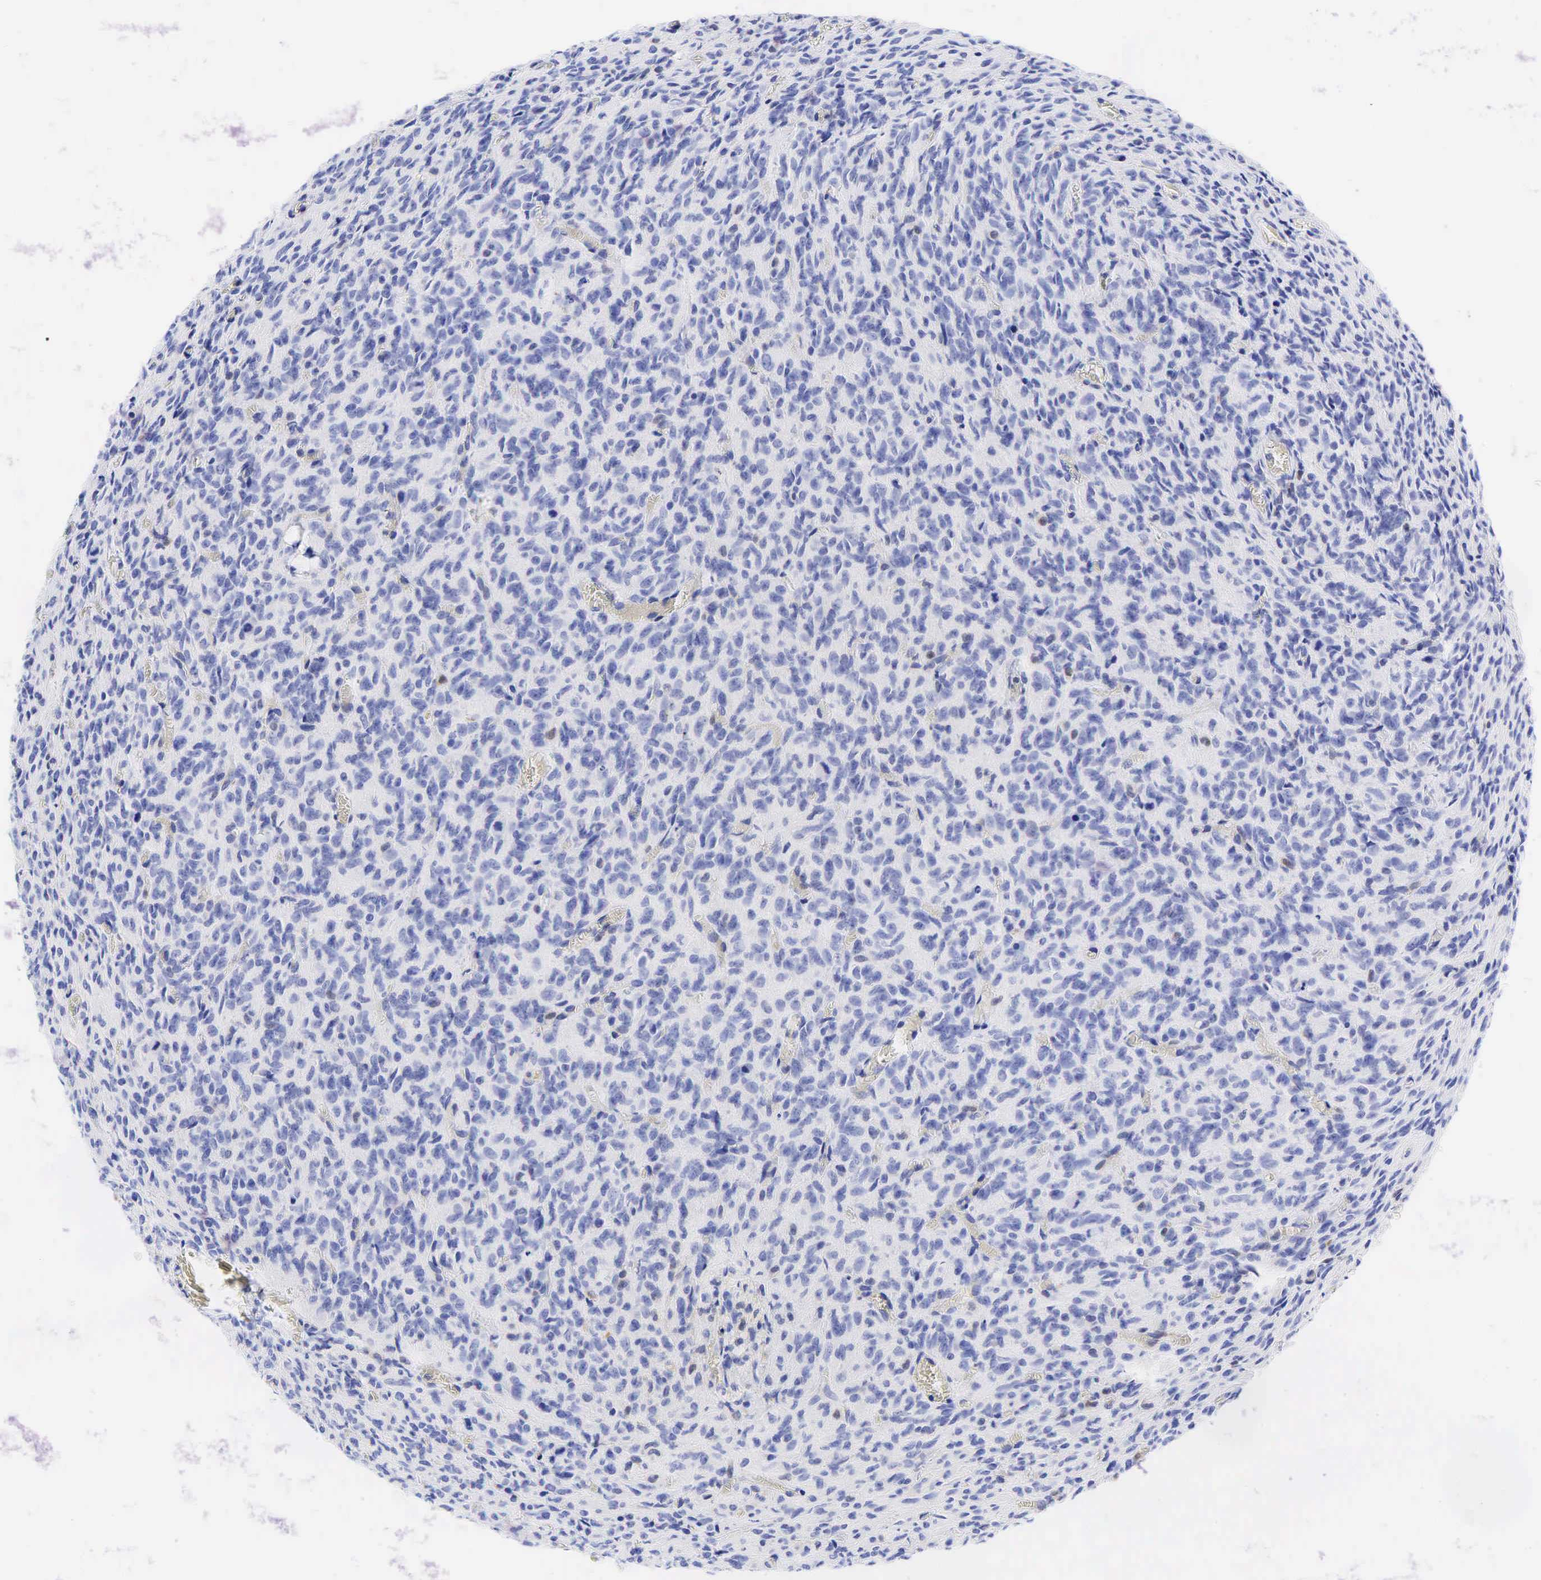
{"staining": {"intensity": "negative", "quantity": "none", "location": "none"}, "tissue": "glioma", "cell_type": "Tumor cells", "image_type": "cancer", "snomed": [{"axis": "morphology", "description": "Glioma, malignant, High grade"}, {"axis": "topography", "description": "Brain"}], "caption": "Immunohistochemistry (IHC) micrograph of human malignant glioma (high-grade) stained for a protein (brown), which reveals no staining in tumor cells.", "gene": "TNFRSF8", "patient": {"sex": "male", "age": 56}}